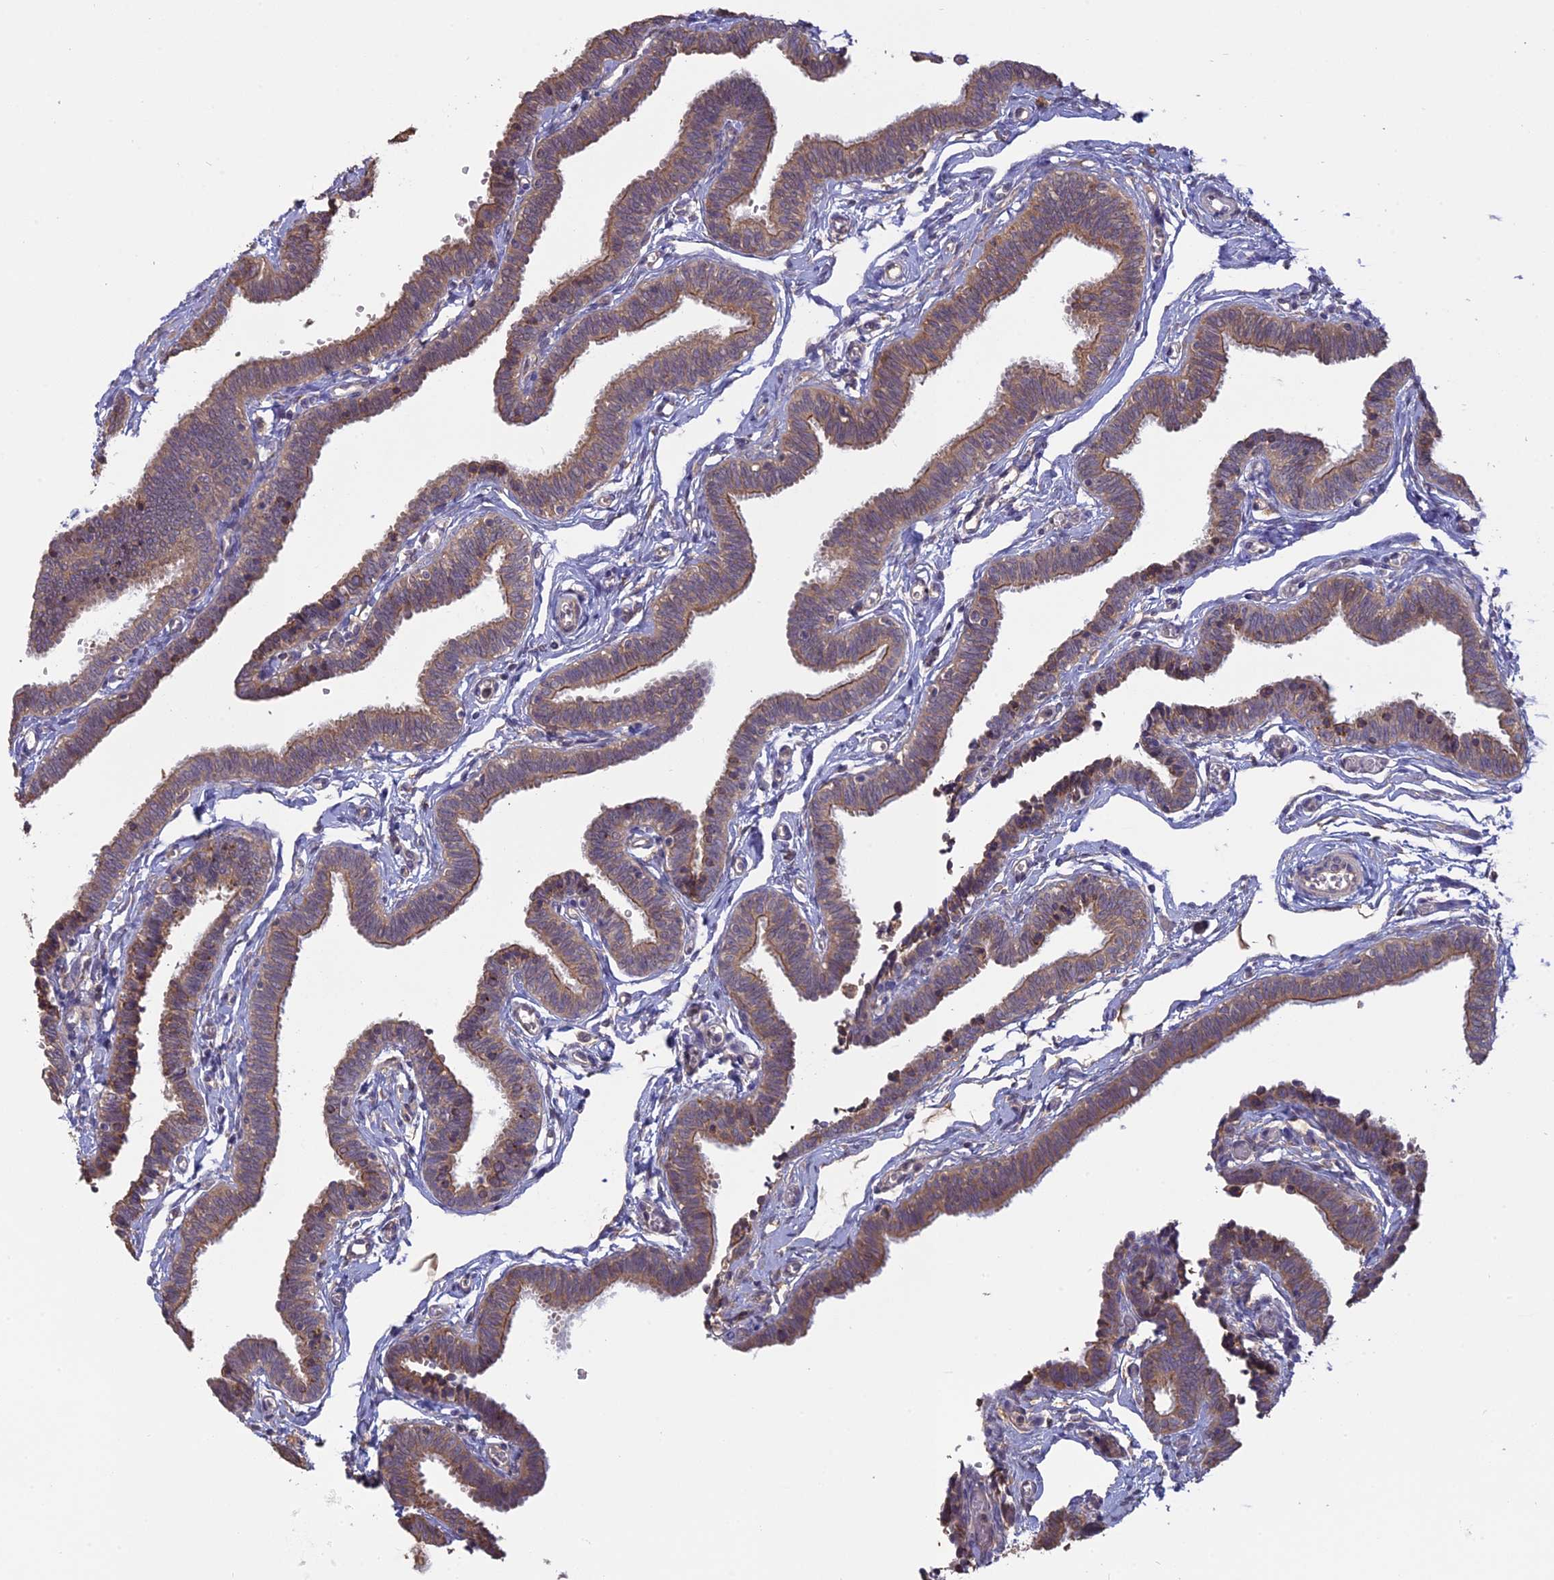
{"staining": {"intensity": "moderate", "quantity": ">75%", "location": "cytoplasmic/membranous"}, "tissue": "fallopian tube", "cell_type": "Glandular cells", "image_type": "normal", "snomed": [{"axis": "morphology", "description": "Normal tissue, NOS"}, {"axis": "topography", "description": "Fallopian tube"}, {"axis": "topography", "description": "Ovary"}], "caption": "High-power microscopy captured an IHC photomicrograph of unremarkable fallopian tube, revealing moderate cytoplasmic/membranous expression in about >75% of glandular cells. (DAB = brown stain, brightfield microscopy at high magnification).", "gene": "PPIC", "patient": {"sex": "female", "age": 23}}